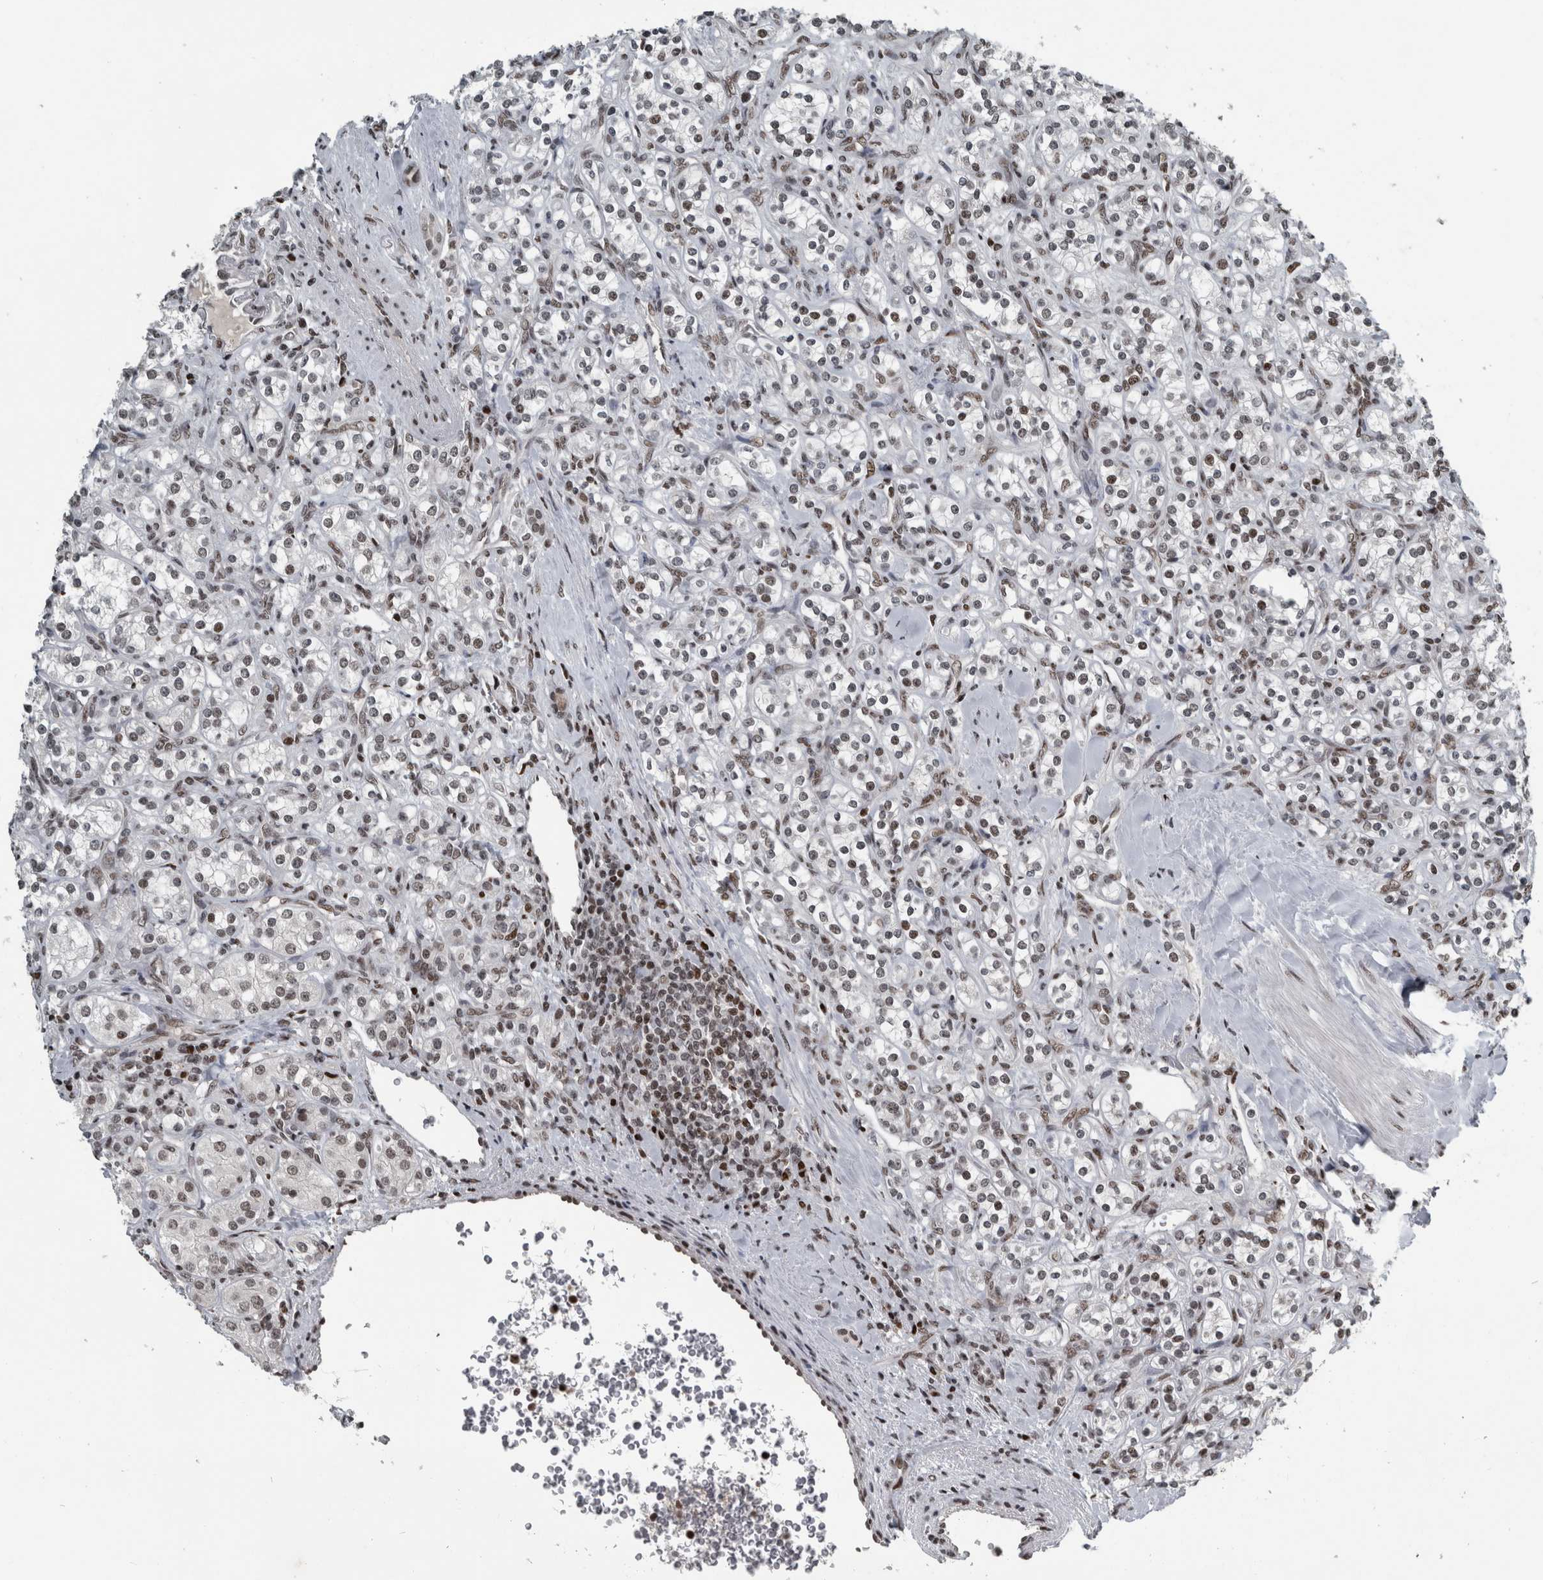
{"staining": {"intensity": "moderate", "quantity": "25%-75%", "location": "nuclear"}, "tissue": "renal cancer", "cell_type": "Tumor cells", "image_type": "cancer", "snomed": [{"axis": "morphology", "description": "Adenocarcinoma, NOS"}, {"axis": "topography", "description": "Kidney"}], "caption": "This photomicrograph reveals immunohistochemistry staining of human adenocarcinoma (renal), with medium moderate nuclear positivity in approximately 25%-75% of tumor cells.", "gene": "UNC50", "patient": {"sex": "male", "age": 77}}